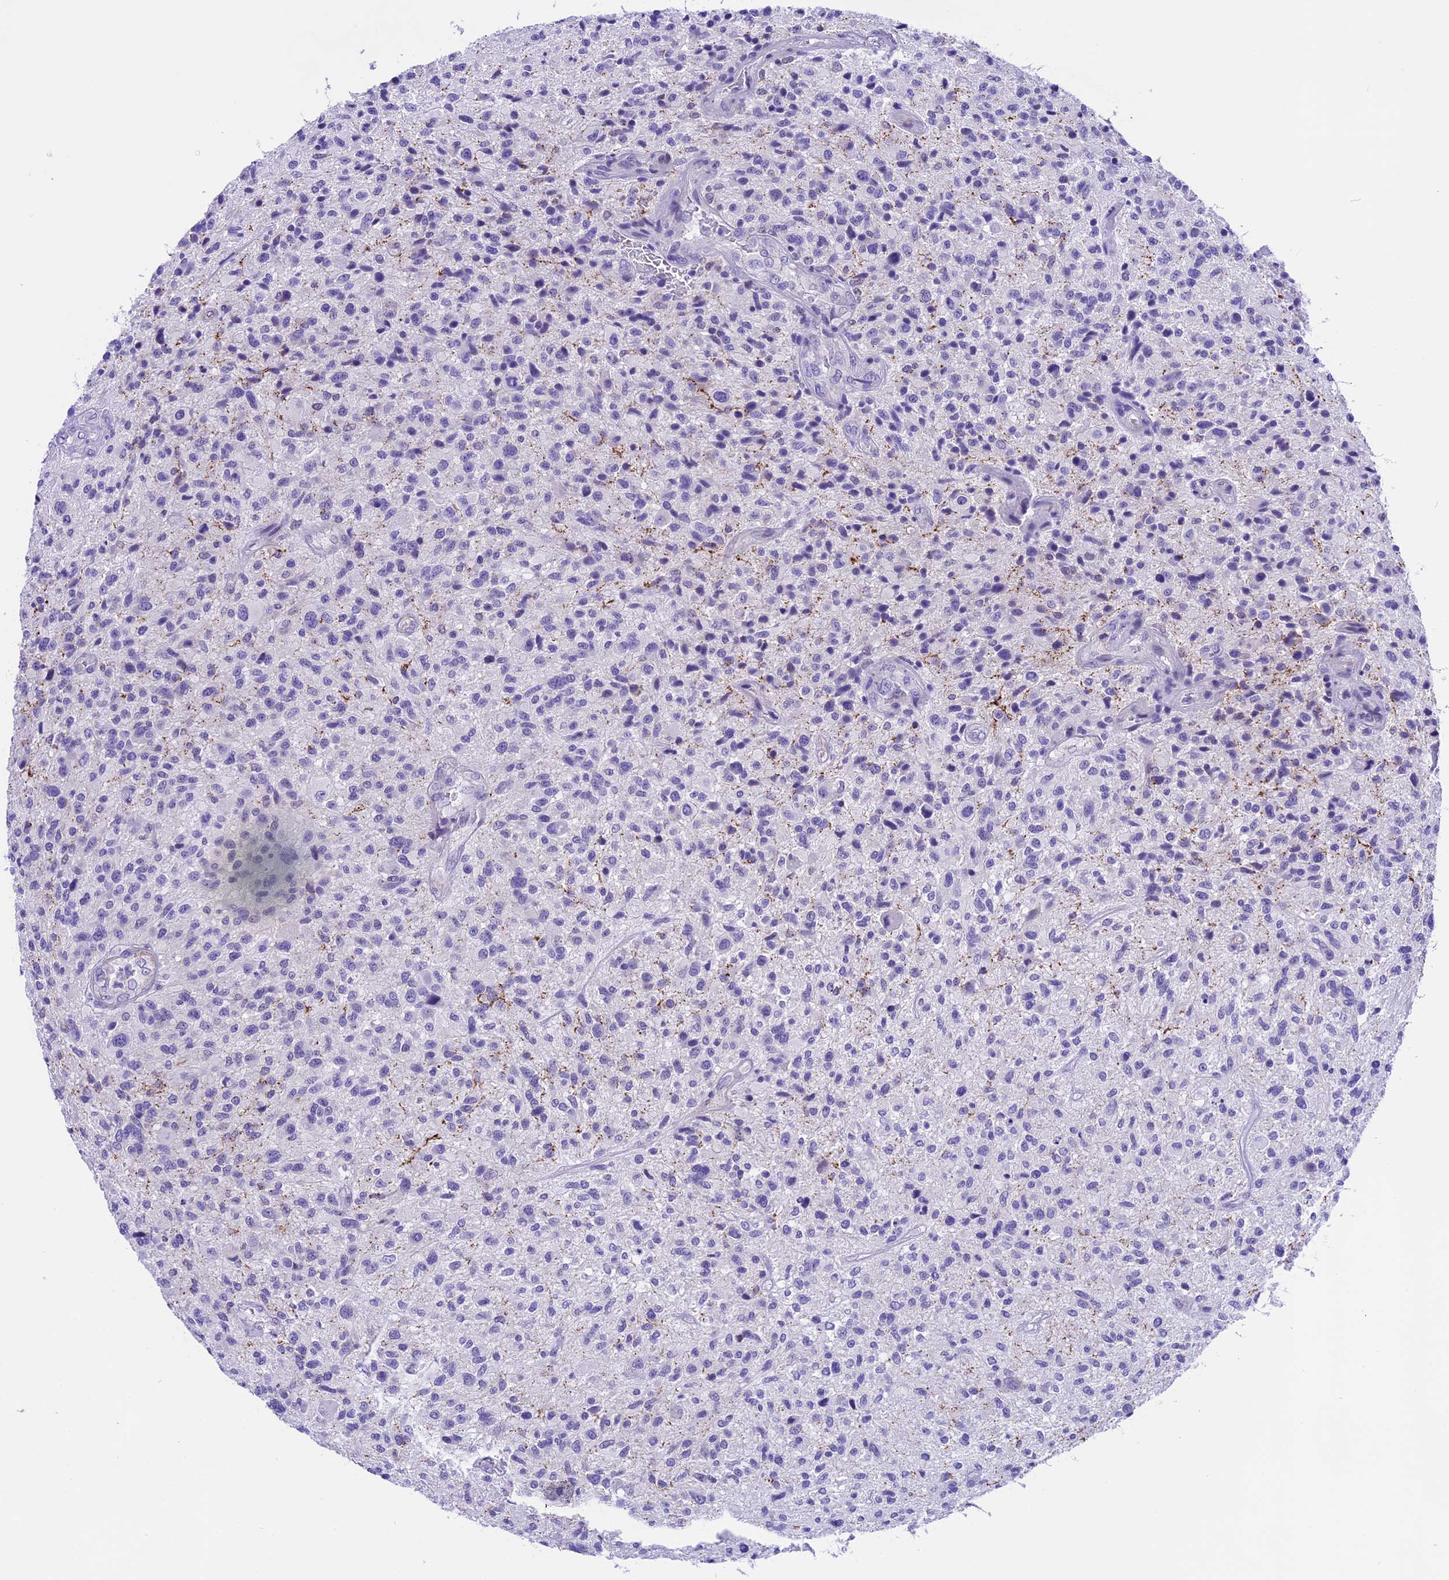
{"staining": {"intensity": "negative", "quantity": "none", "location": "none"}, "tissue": "glioma", "cell_type": "Tumor cells", "image_type": "cancer", "snomed": [{"axis": "morphology", "description": "Glioma, malignant, High grade"}, {"axis": "topography", "description": "Brain"}], "caption": "An immunohistochemistry (IHC) histopathology image of glioma is shown. There is no staining in tumor cells of glioma.", "gene": "PRR15", "patient": {"sex": "male", "age": 47}}